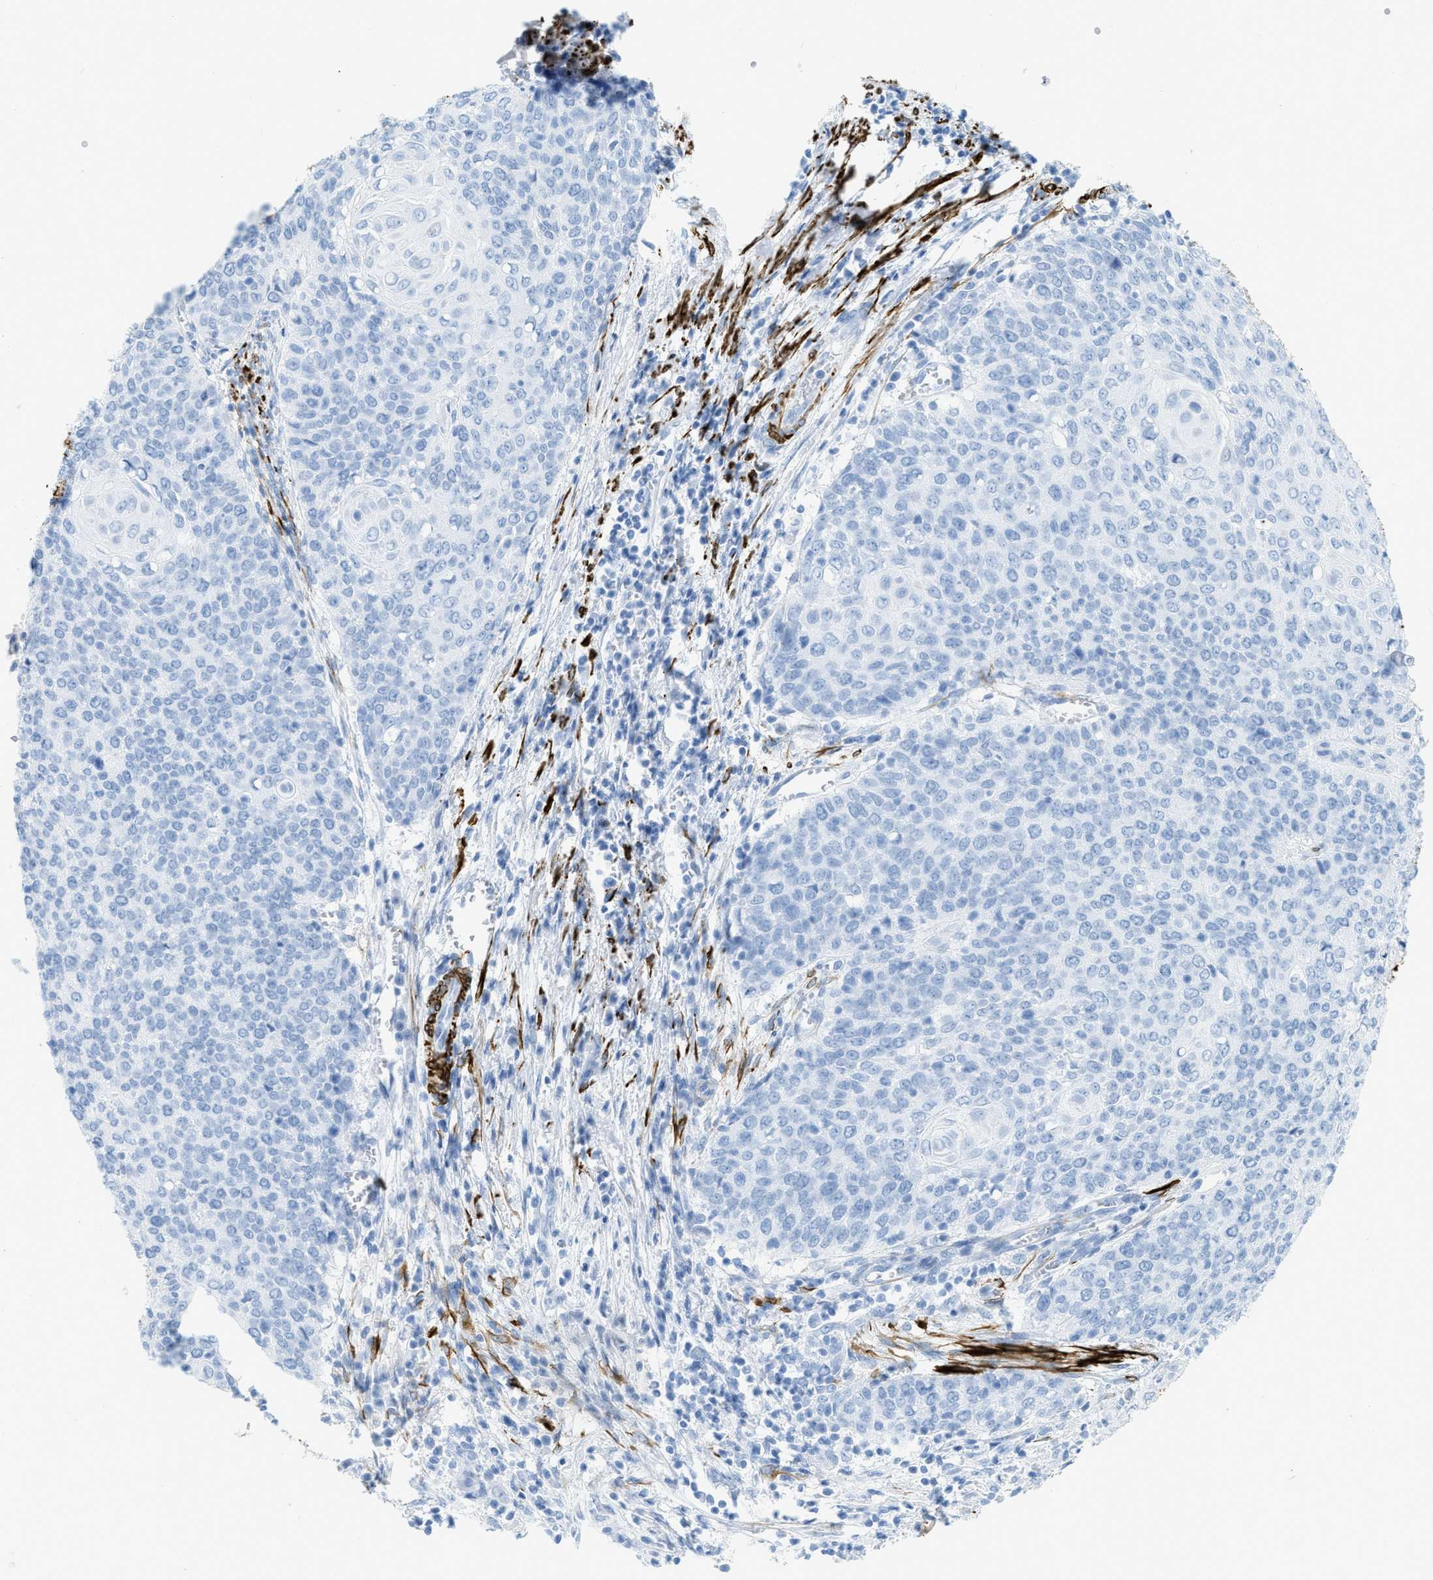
{"staining": {"intensity": "negative", "quantity": "none", "location": "none"}, "tissue": "cervical cancer", "cell_type": "Tumor cells", "image_type": "cancer", "snomed": [{"axis": "morphology", "description": "Squamous cell carcinoma, NOS"}, {"axis": "topography", "description": "Cervix"}], "caption": "This is a histopathology image of immunohistochemistry (IHC) staining of cervical cancer, which shows no expression in tumor cells.", "gene": "DES", "patient": {"sex": "female", "age": 39}}